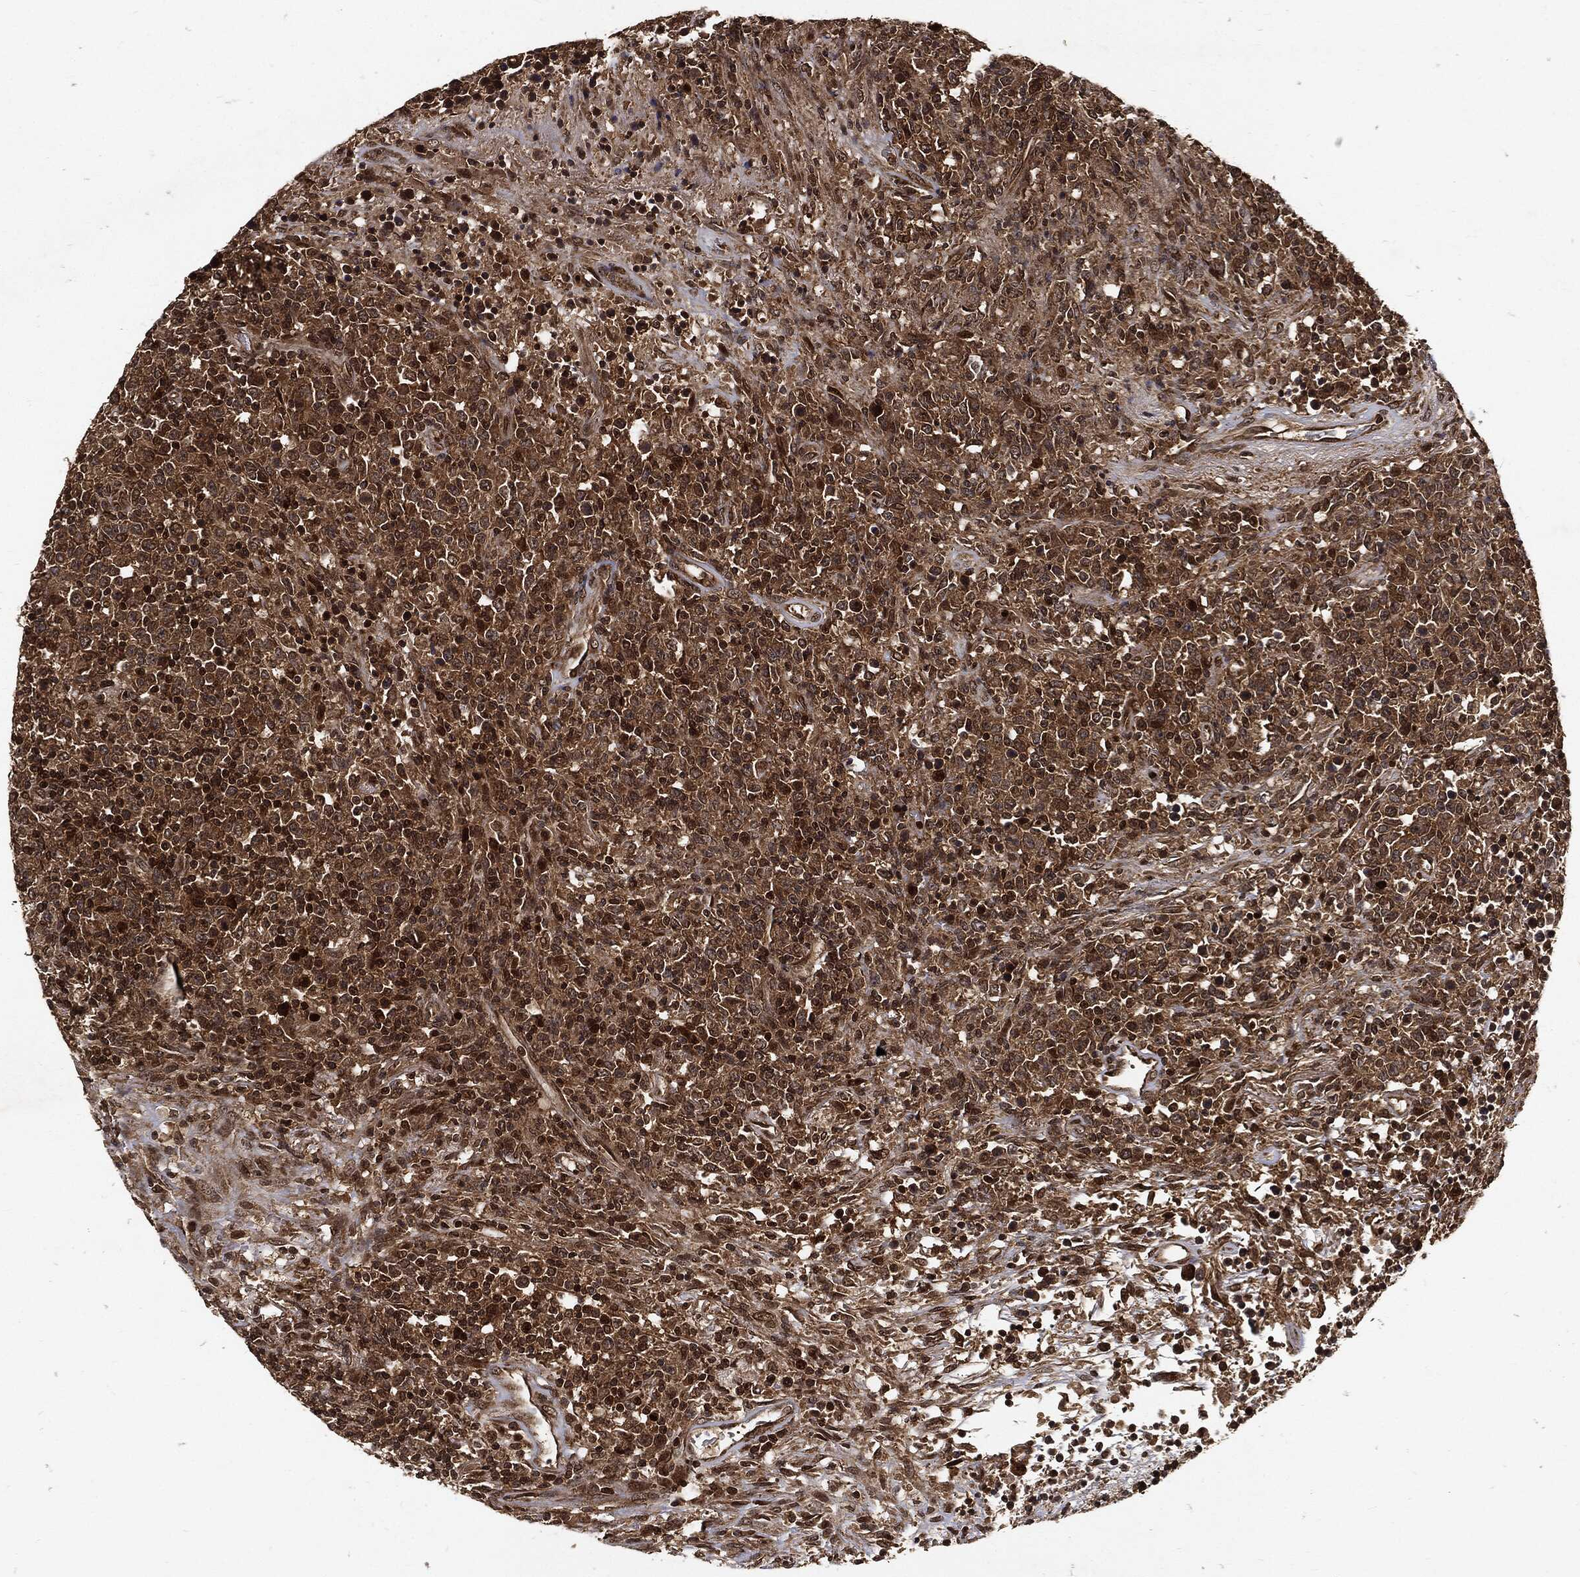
{"staining": {"intensity": "moderate", "quantity": ">75%", "location": "cytoplasmic/membranous,nuclear"}, "tissue": "lymphoma", "cell_type": "Tumor cells", "image_type": "cancer", "snomed": [{"axis": "morphology", "description": "Malignant lymphoma, non-Hodgkin's type, High grade"}, {"axis": "topography", "description": "Lung"}], "caption": "Tumor cells display medium levels of moderate cytoplasmic/membranous and nuclear expression in approximately >75% of cells in lymphoma.", "gene": "ZNF226", "patient": {"sex": "male", "age": 79}}